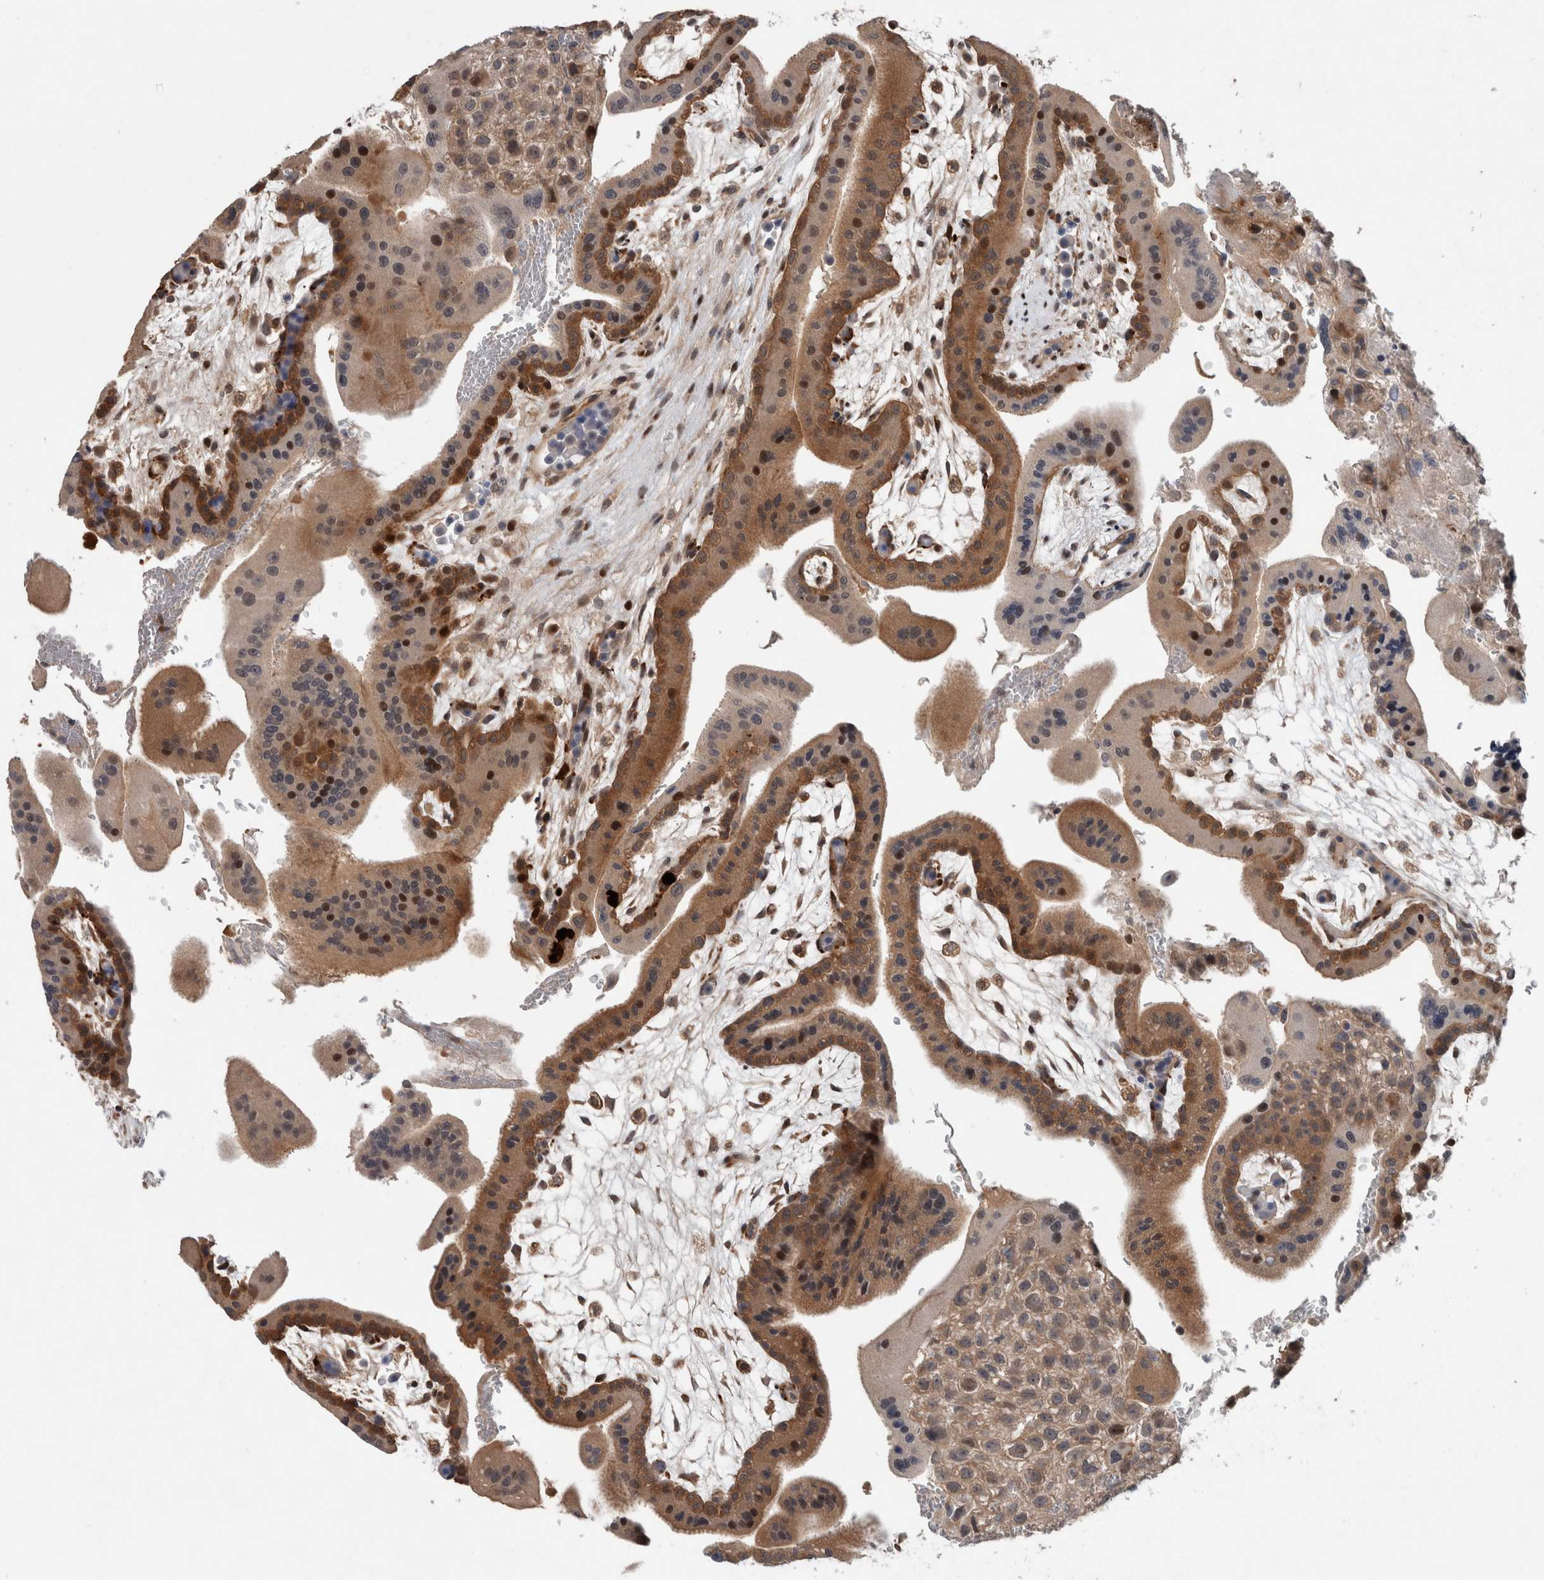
{"staining": {"intensity": "moderate", "quantity": "25%-75%", "location": "cytoplasmic/membranous,nuclear"}, "tissue": "placenta", "cell_type": "Decidual cells", "image_type": "normal", "snomed": [{"axis": "morphology", "description": "Normal tissue, NOS"}, {"axis": "topography", "description": "Placenta"}], "caption": "IHC (DAB (3,3'-diaminobenzidine)) staining of normal placenta exhibits moderate cytoplasmic/membranous,nuclear protein positivity in about 25%-75% of decidual cells.", "gene": "GIMAP6", "patient": {"sex": "female", "age": 35}}